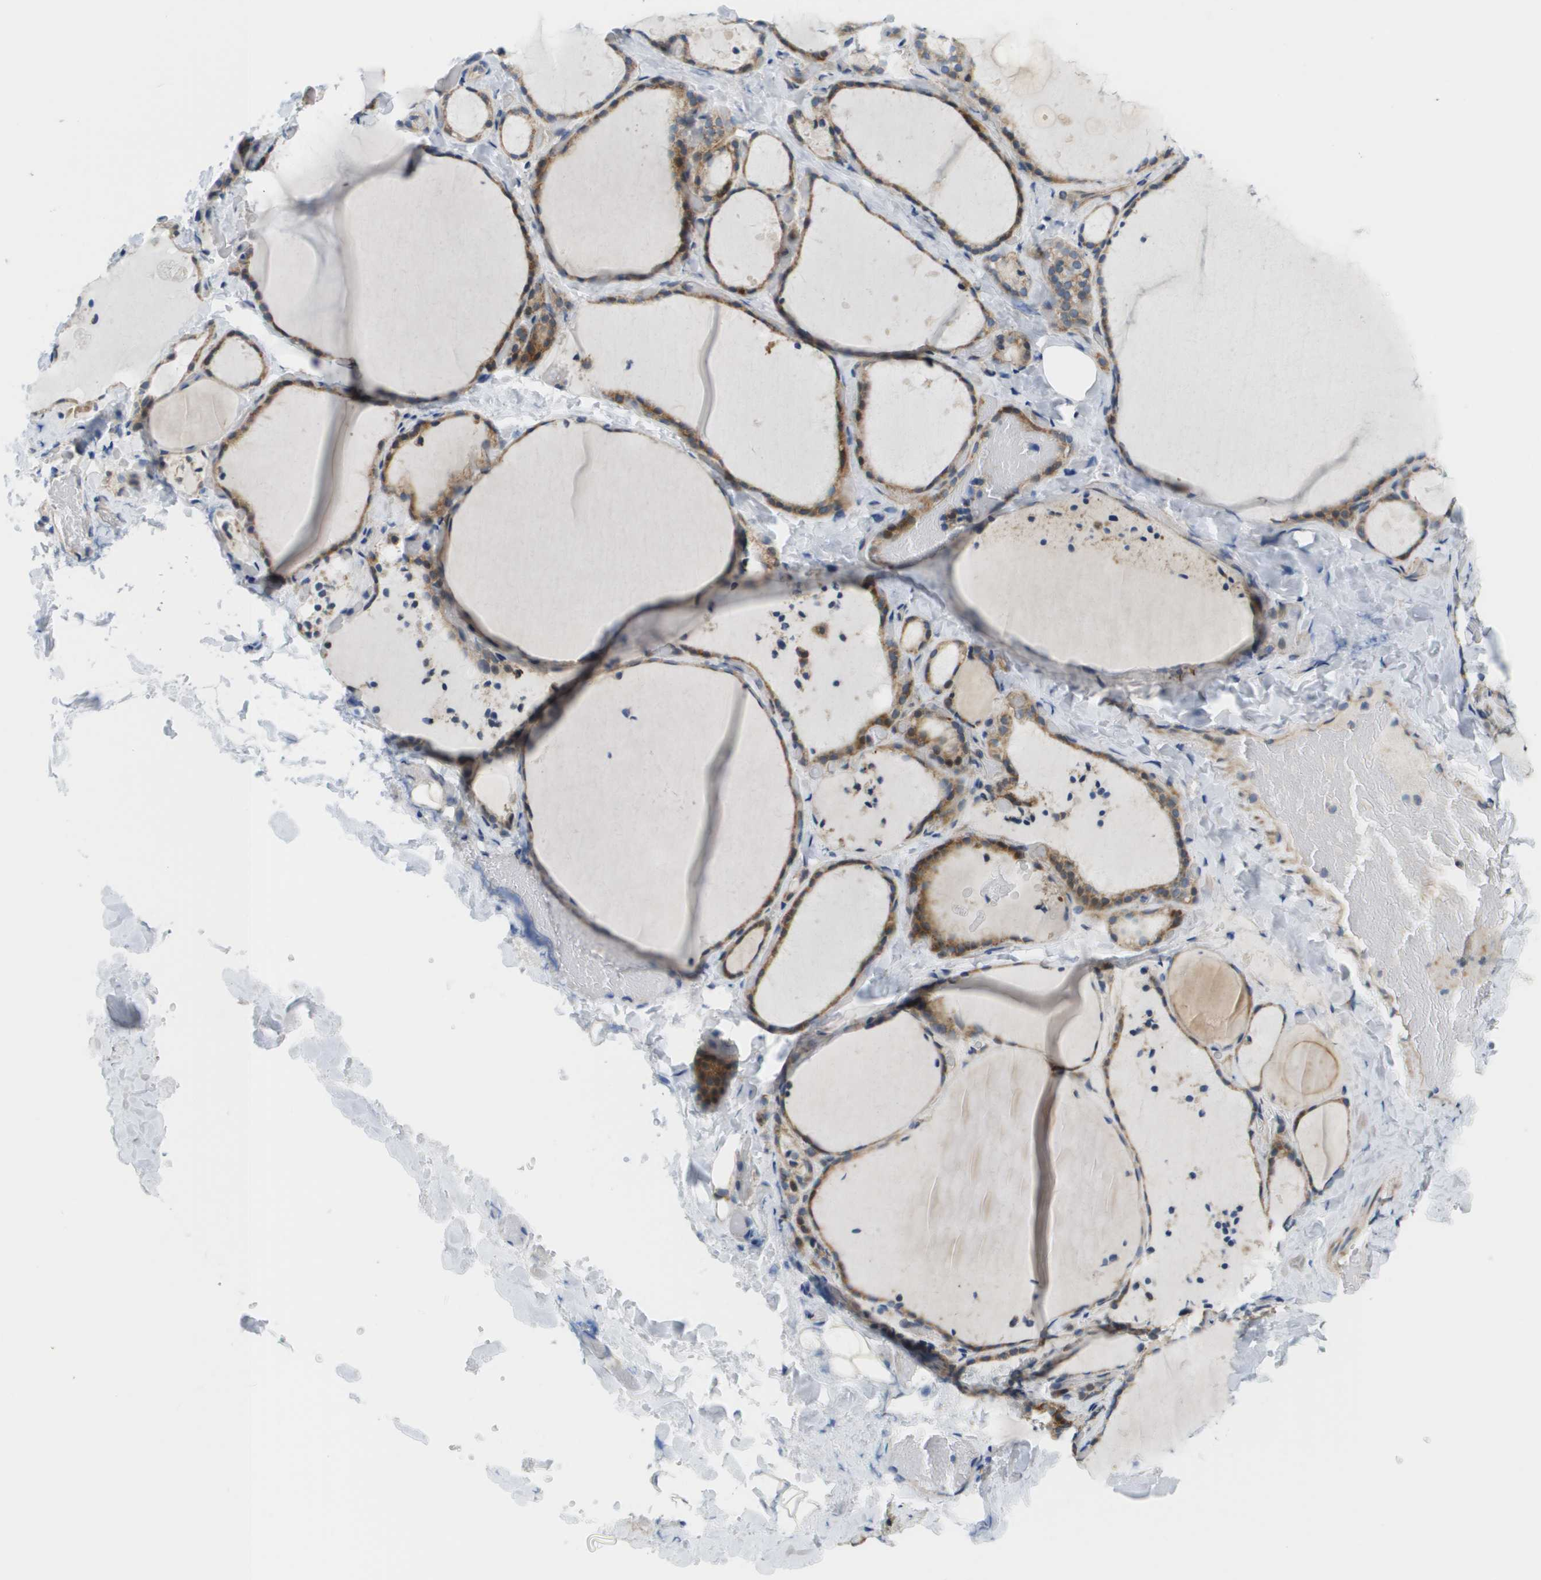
{"staining": {"intensity": "moderate", "quantity": "25%-75%", "location": "cytoplasmic/membranous"}, "tissue": "thyroid gland", "cell_type": "Glandular cells", "image_type": "normal", "snomed": [{"axis": "morphology", "description": "Normal tissue, NOS"}, {"axis": "topography", "description": "Thyroid gland"}], "caption": "Immunohistochemical staining of unremarkable human thyroid gland demonstrates medium levels of moderate cytoplasmic/membranous expression in approximately 25%-75% of glandular cells. The staining is performed using DAB brown chromogen to label protein expression. The nuclei are counter-stained blue using hematoxylin.", "gene": "KRT23", "patient": {"sex": "female", "age": 44}}